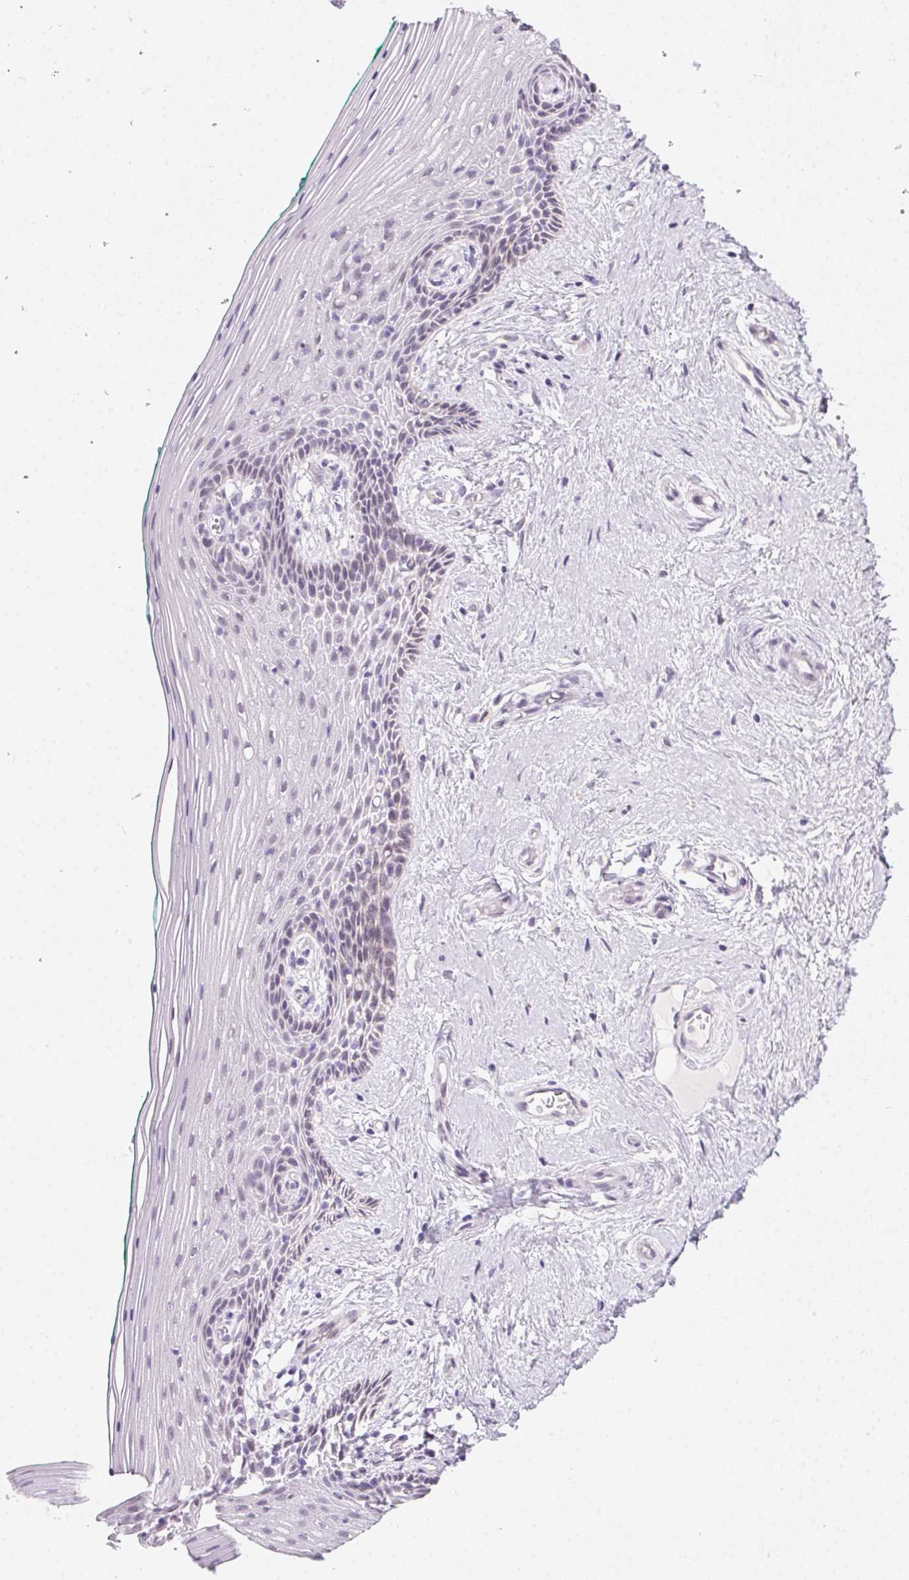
{"staining": {"intensity": "negative", "quantity": "none", "location": "none"}, "tissue": "vagina", "cell_type": "Squamous epithelial cells", "image_type": "normal", "snomed": [{"axis": "morphology", "description": "Normal tissue, NOS"}, {"axis": "topography", "description": "Vagina"}], "caption": "Immunohistochemical staining of benign human vagina demonstrates no significant positivity in squamous epithelial cells.", "gene": "MORC1", "patient": {"sex": "female", "age": 45}}